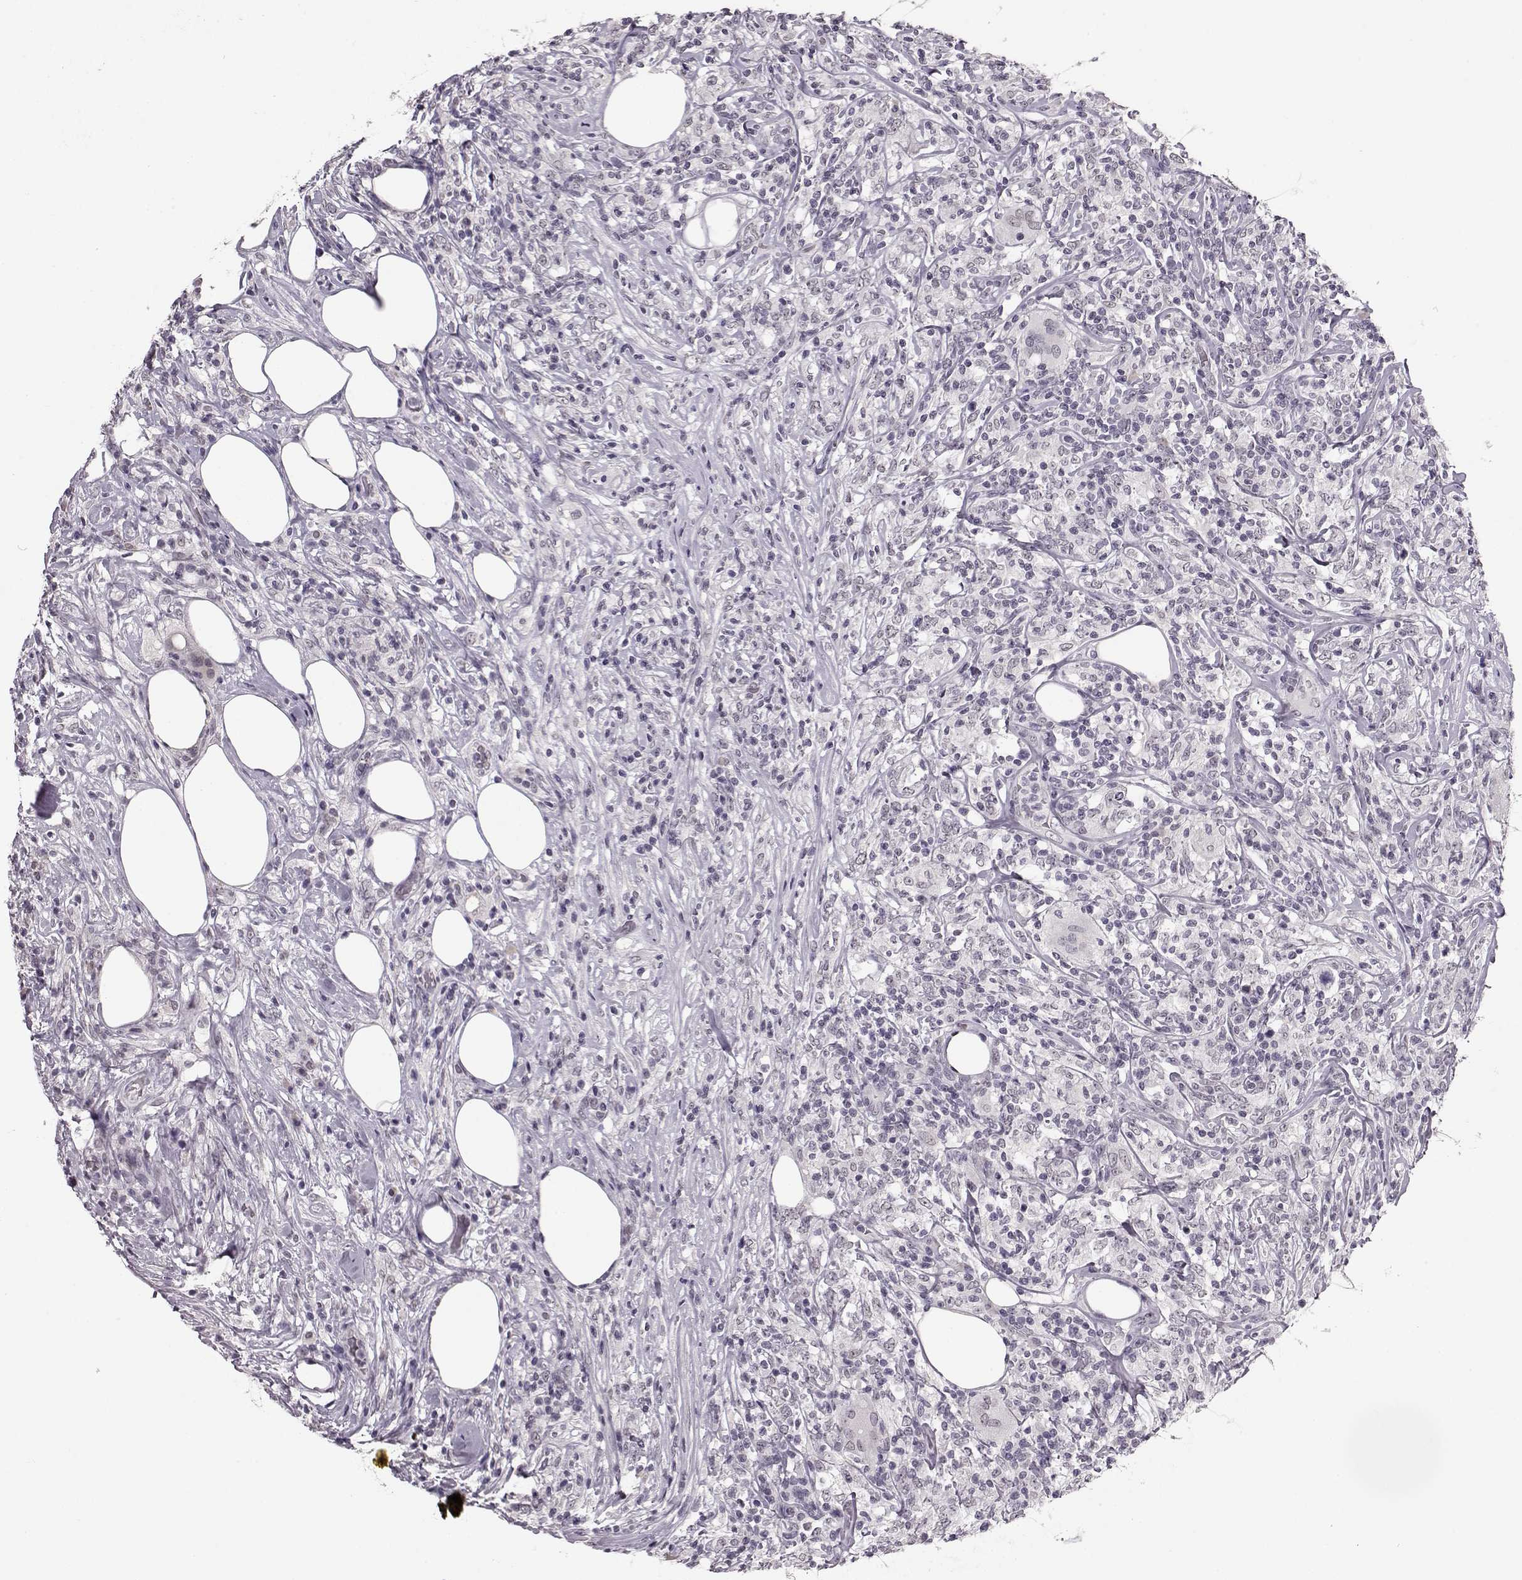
{"staining": {"intensity": "negative", "quantity": "none", "location": "none"}, "tissue": "lymphoma", "cell_type": "Tumor cells", "image_type": "cancer", "snomed": [{"axis": "morphology", "description": "Malignant lymphoma, non-Hodgkin's type, High grade"}, {"axis": "topography", "description": "Lymph node"}], "caption": "Malignant lymphoma, non-Hodgkin's type (high-grade) stained for a protein using immunohistochemistry (IHC) reveals no staining tumor cells.", "gene": "RP1L1", "patient": {"sex": "female", "age": 84}}